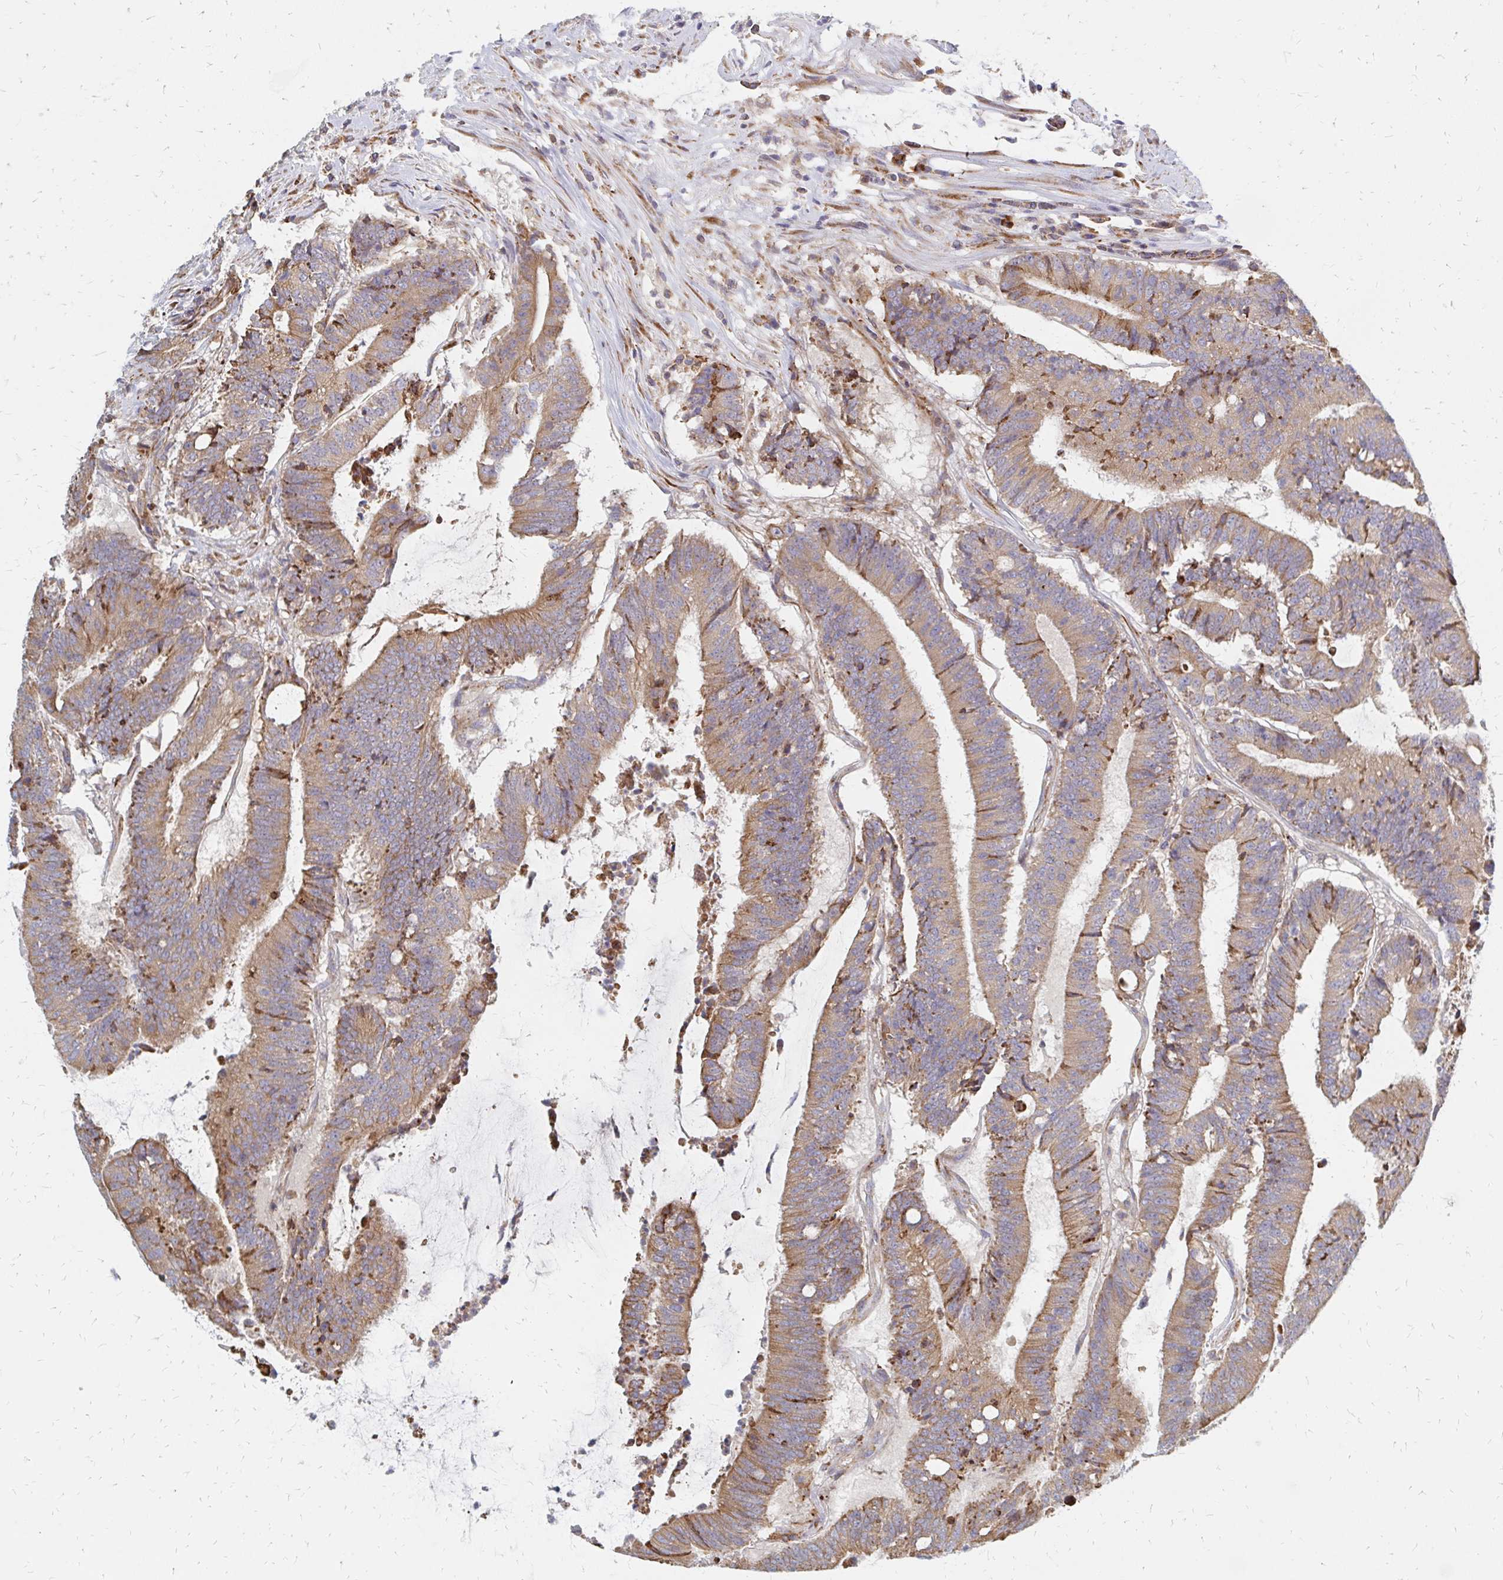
{"staining": {"intensity": "moderate", "quantity": ">75%", "location": "cytoplasmic/membranous"}, "tissue": "colorectal cancer", "cell_type": "Tumor cells", "image_type": "cancer", "snomed": [{"axis": "morphology", "description": "Adenocarcinoma, NOS"}, {"axis": "topography", "description": "Colon"}], "caption": "Immunohistochemistry (IHC) photomicrograph of colorectal adenocarcinoma stained for a protein (brown), which displays medium levels of moderate cytoplasmic/membranous expression in approximately >75% of tumor cells.", "gene": "PPP1R13L", "patient": {"sex": "female", "age": 43}}